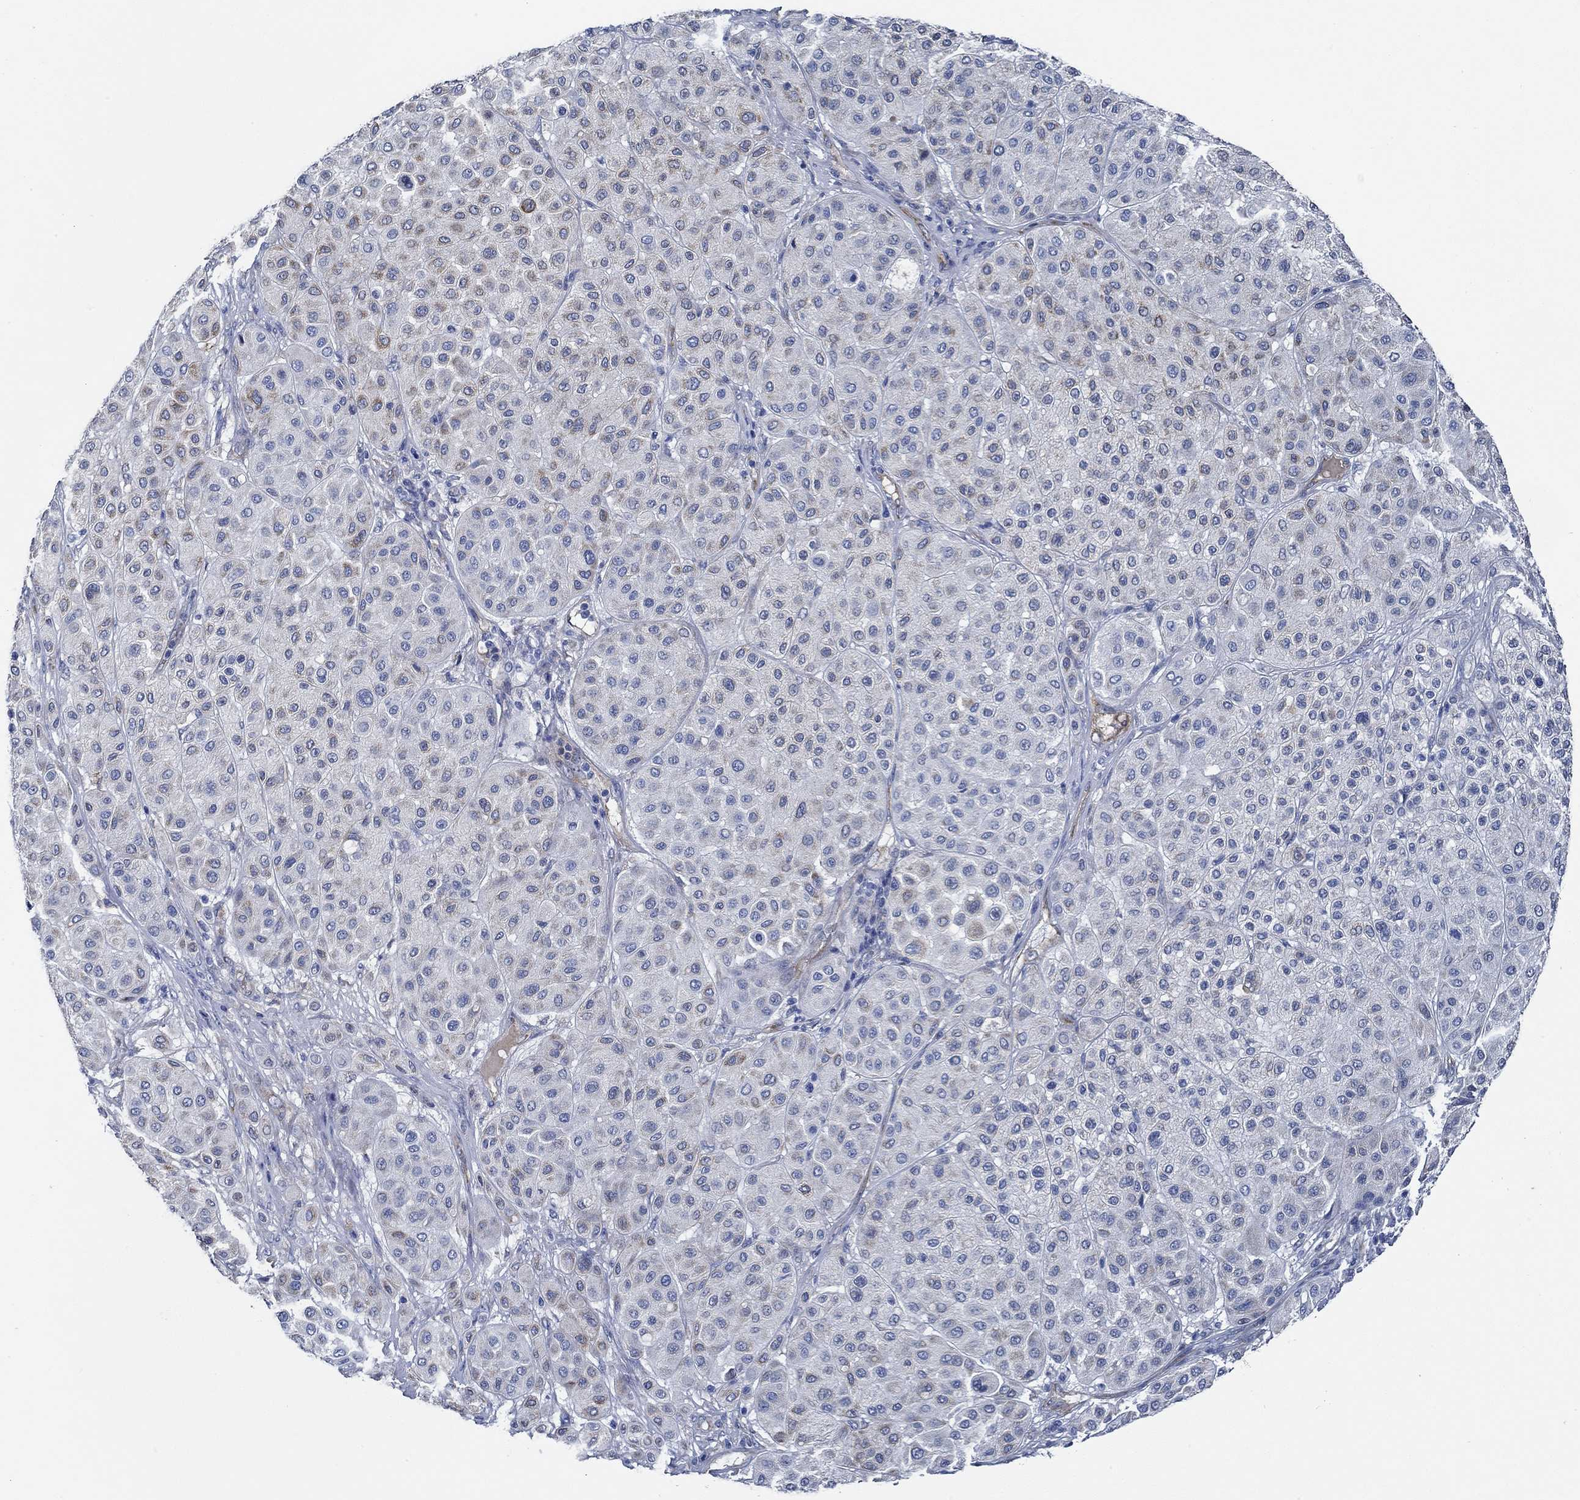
{"staining": {"intensity": "weak", "quantity": "<25%", "location": "cytoplasmic/membranous"}, "tissue": "melanoma", "cell_type": "Tumor cells", "image_type": "cancer", "snomed": [{"axis": "morphology", "description": "Malignant melanoma, Metastatic site"}, {"axis": "topography", "description": "Smooth muscle"}], "caption": "This is an immunohistochemistry (IHC) micrograph of human malignant melanoma (metastatic site). There is no staining in tumor cells.", "gene": "HECW2", "patient": {"sex": "male", "age": 41}}